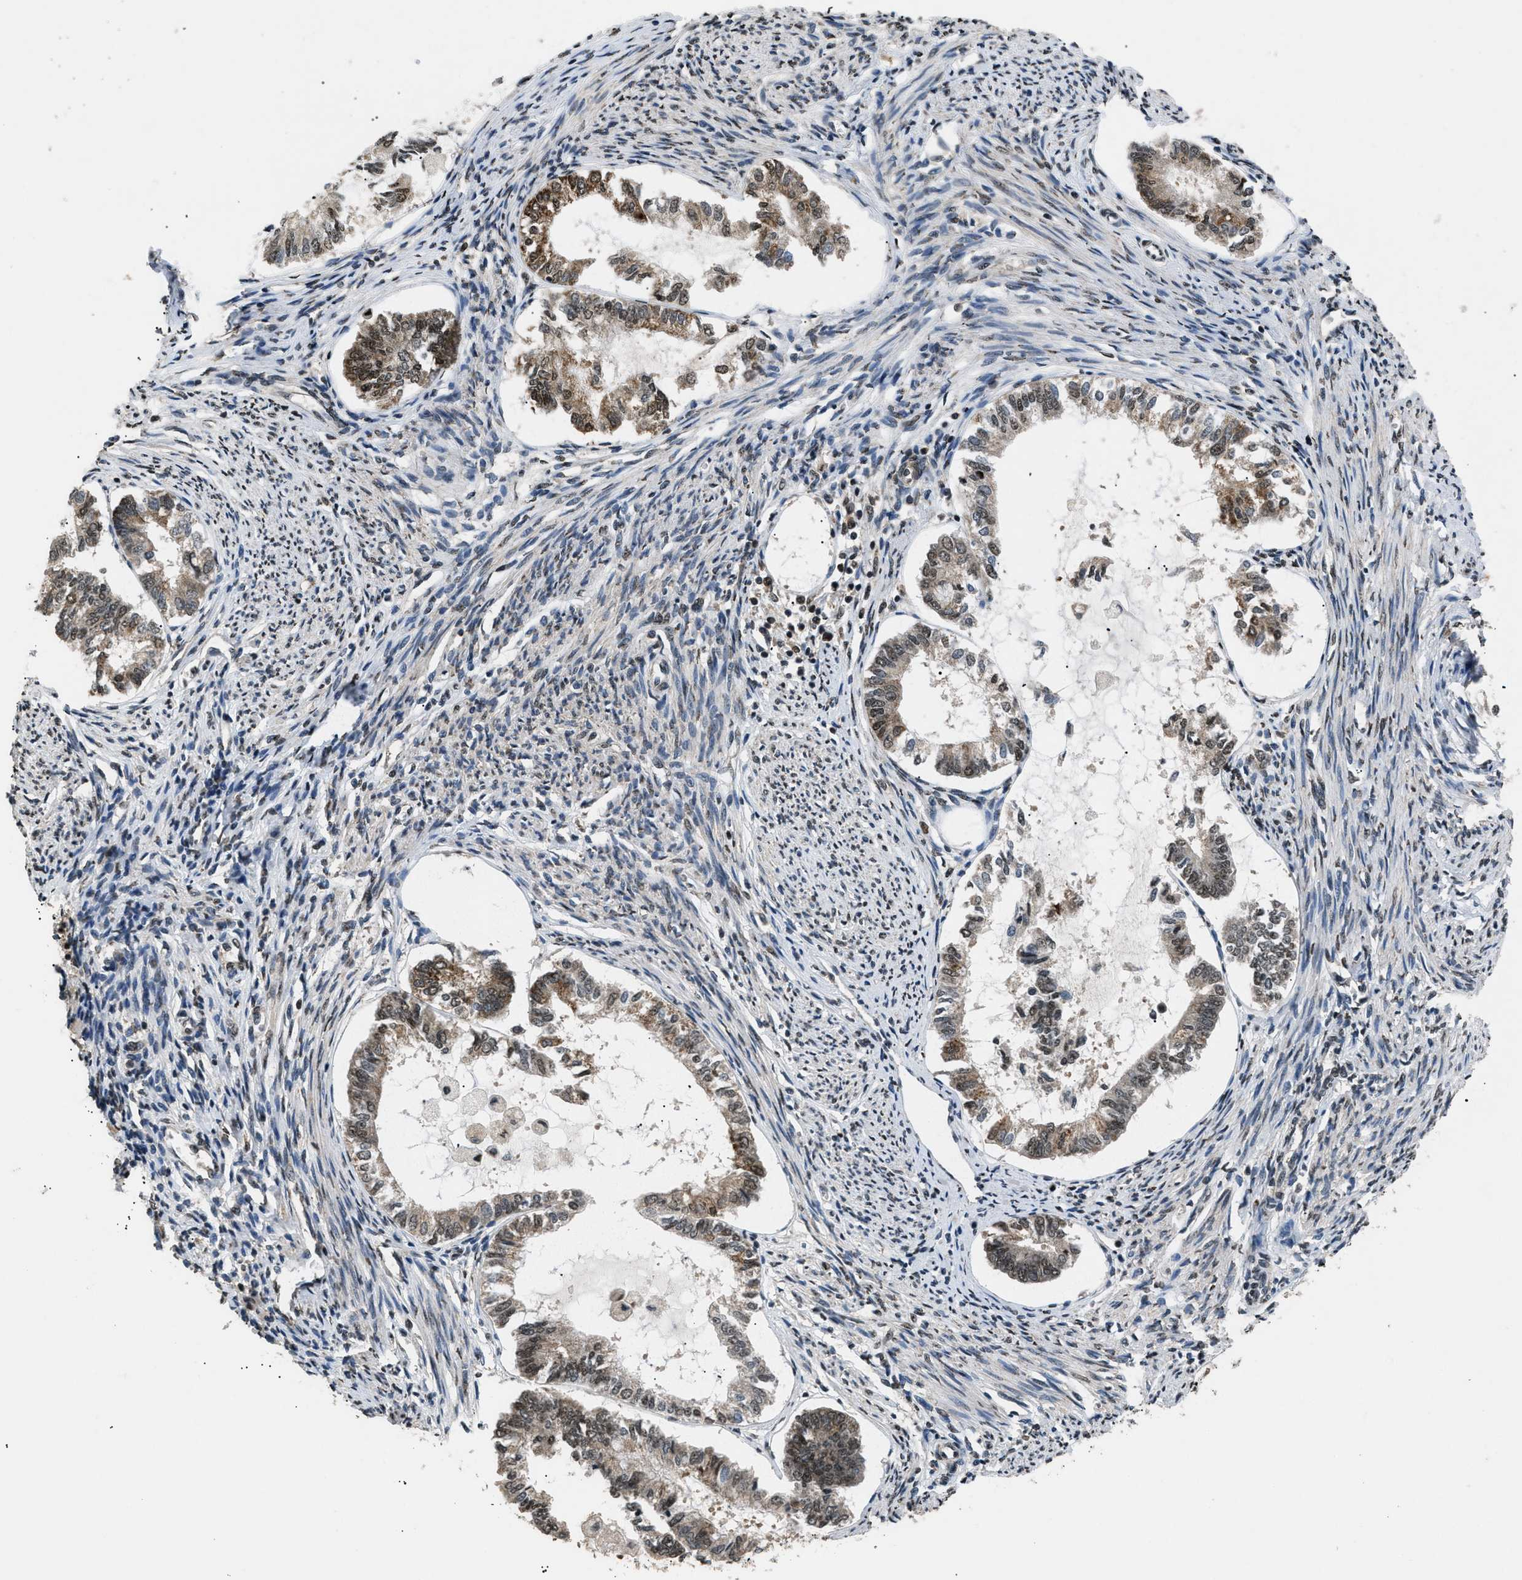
{"staining": {"intensity": "moderate", "quantity": "25%-75%", "location": "cytoplasmic/membranous,nuclear"}, "tissue": "endometrial cancer", "cell_type": "Tumor cells", "image_type": "cancer", "snomed": [{"axis": "morphology", "description": "Adenocarcinoma, NOS"}, {"axis": "topography", "description": "Endometrium"}], "caption": "Endometrial cancer stained with immunohistochemistry (IHC) shows moderate cytoplasmic/membranous and nuclear positivity in approximately 25%-75% of tumor cells.", "gene": "RBM5", "patient": {"sex": "female", "age": 86}}